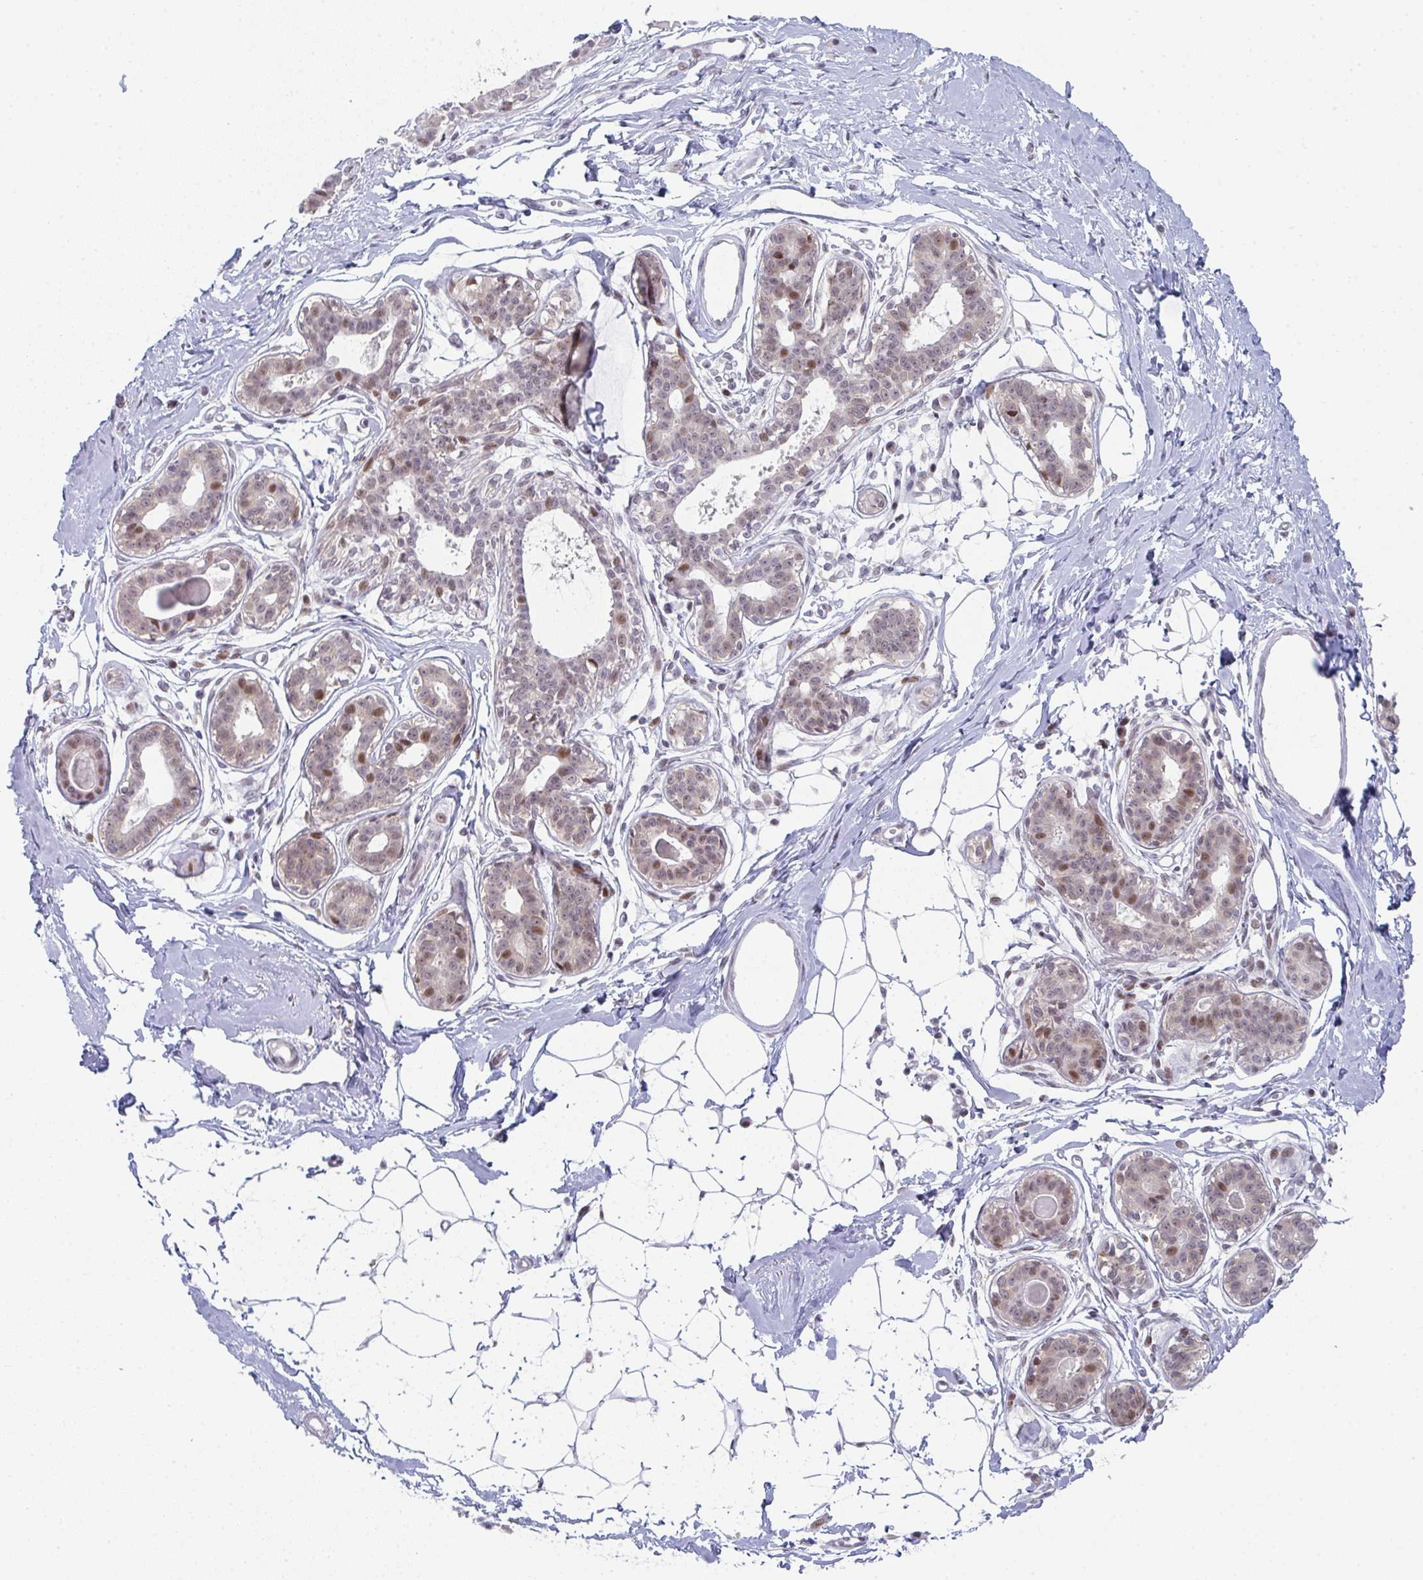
{"staining": {"intensity": "negative", "quantity": "none", "location": "none"}, "tissue": "breast", "cell_type": "Adipocytes", "image_type": "normal", "snomed": [{"axis": "morphology", "description": "Normal tissue, NOS"}, {"axis": "topography", "description": "Breast"}], "caption": "An immunohistochemistry image of normal breast is shown. There is no staining in adipocytes of breast. The staining was performed using DAB to visualize the protein expression in brown, while the nuclei were stained in blue with hematoxylin (Magnification: 20x).", "gene": "LIN54", "patient": {"sex": "female", "age": 45}}